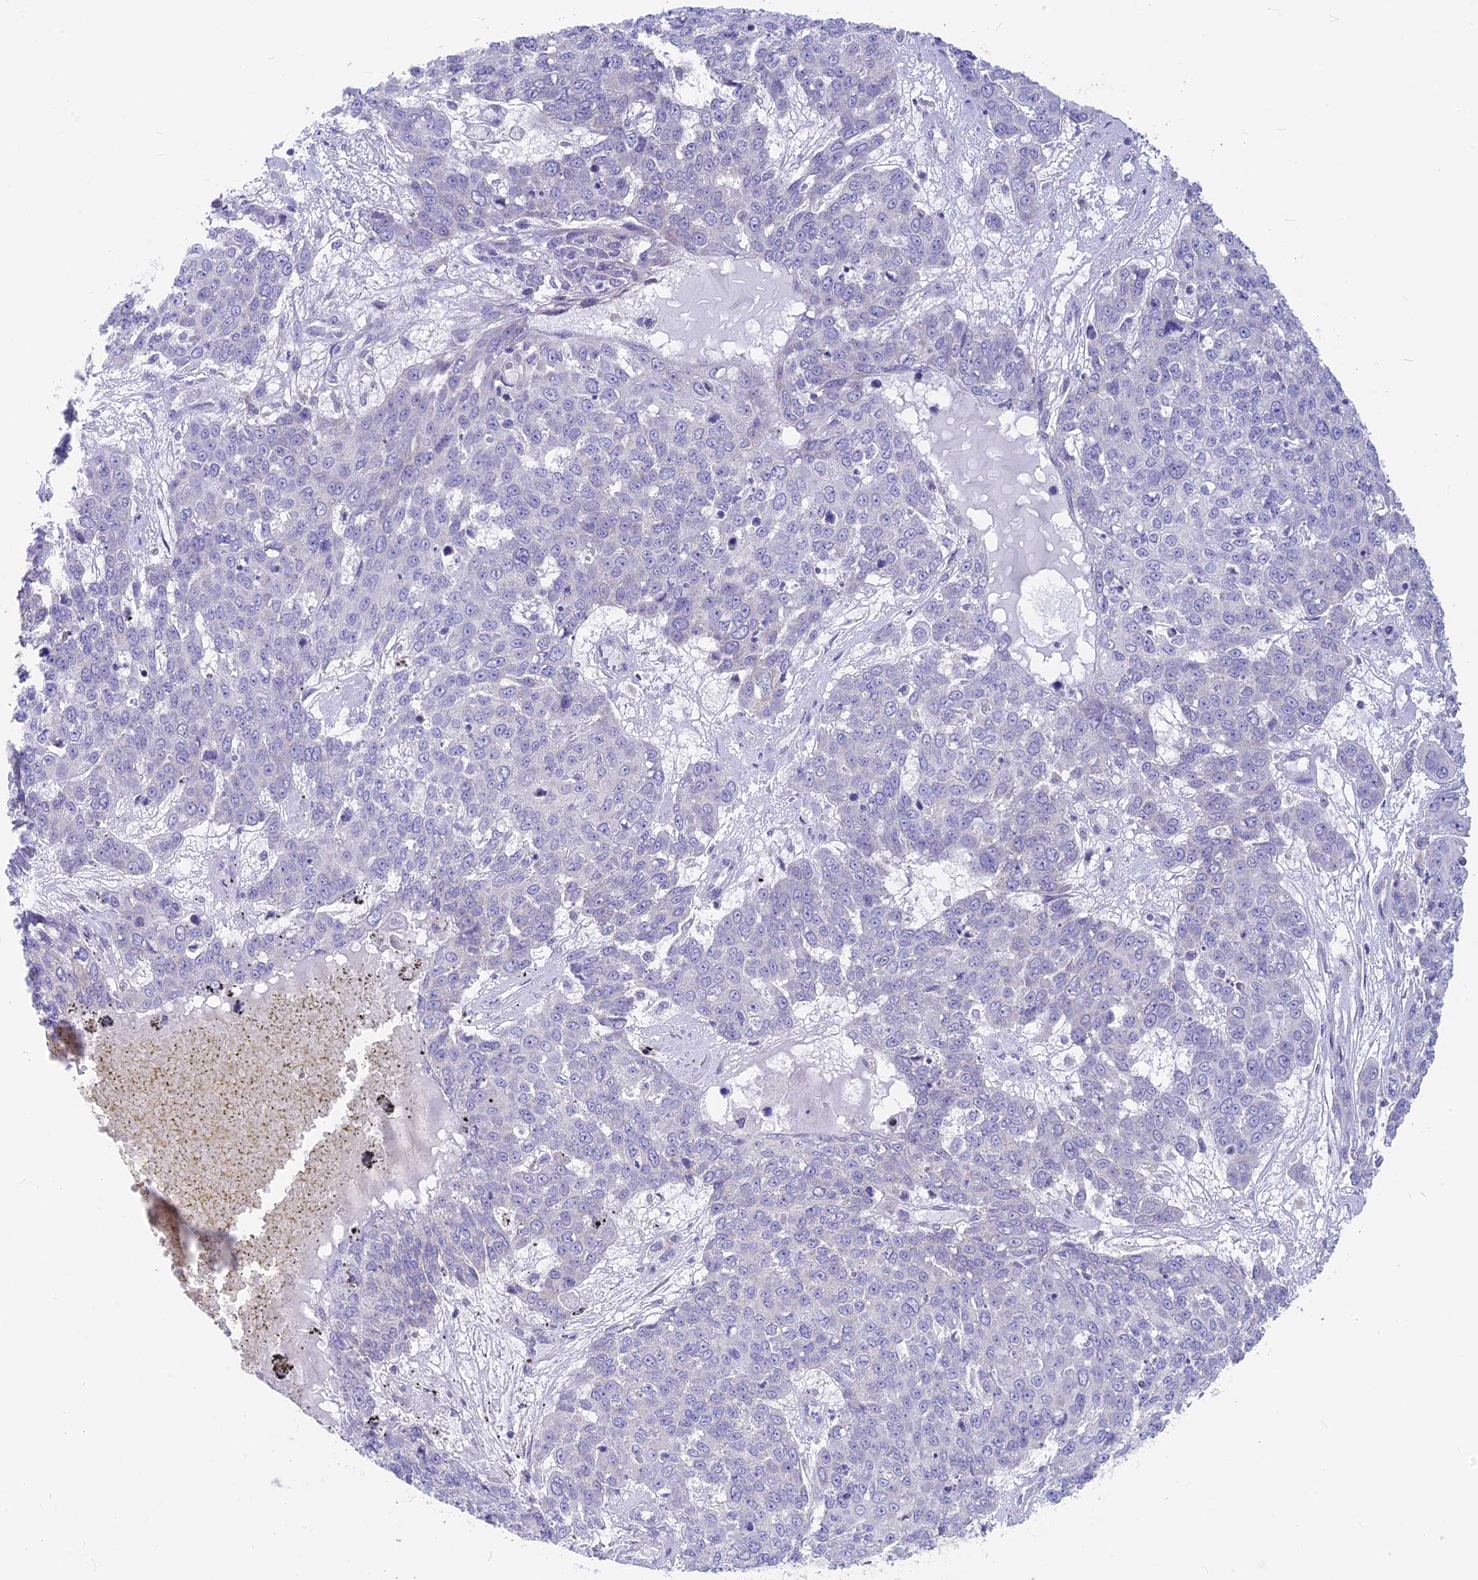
{"staining": {"intensity": "negative", "quantity": "none", "location": "none"}, "tissue": "skin cancer", "cell_type": "Tumor cells", "image_type": "cancer", "snomed": [{"axis": "morphology", "description": "Squamous cell carcinoma, NOS"}, {"axis": "topography", "description": "Skin"}], "caption": "IHC photomicrograph of skin cancer (squamous cell carcinoma) stained for a protein (brown), which shows no expression in tumor cells.", "gene": "PLAC9", "patient": {"sex": "male", "age": 71}}